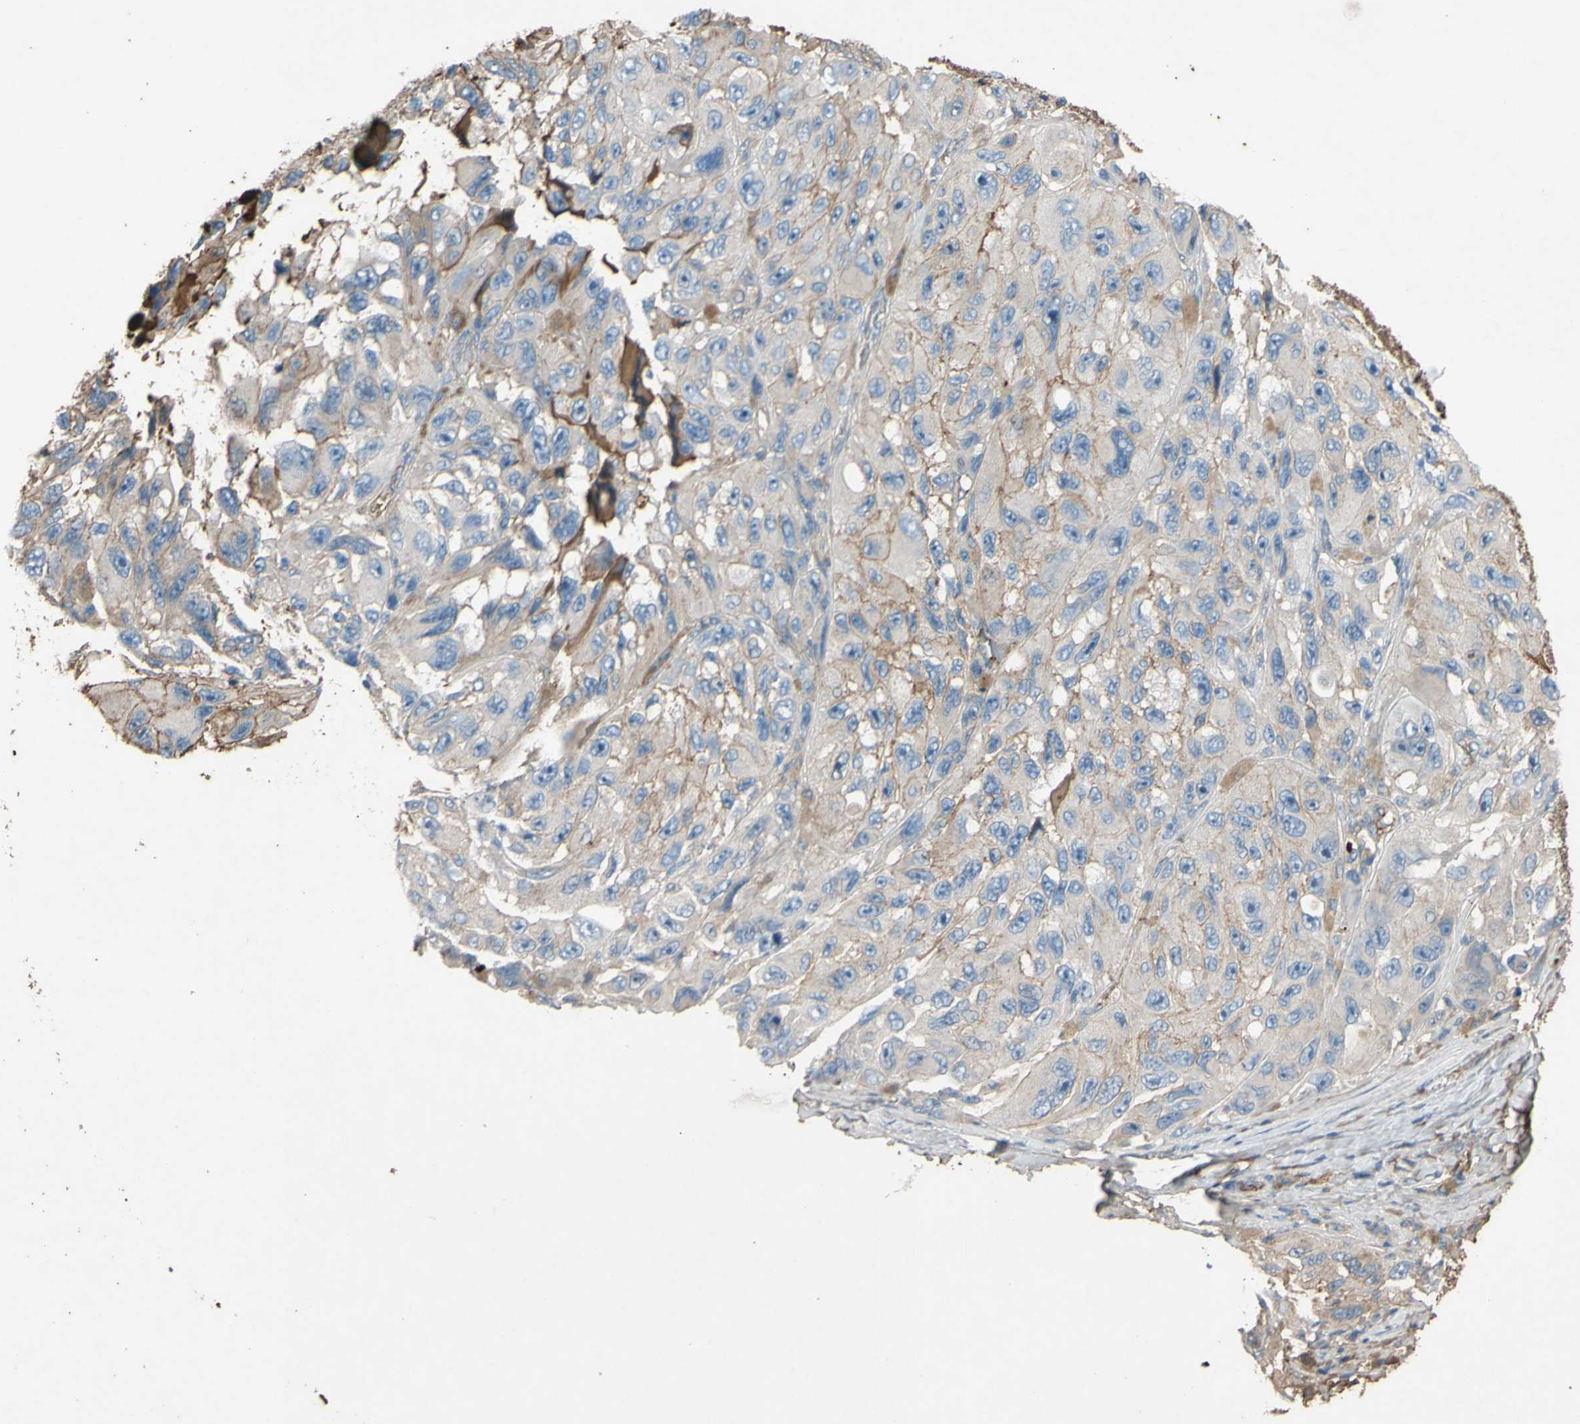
{"staining": {"intensity": "weak", "quantity": "25%-75%", "location": "cytoplasmic/membranous"}, "tissue": "melanoma", "cell_type": "Tumor cells", "image_type": "cancer", "snomed": [{"axis": "morphology", "description": "Malignant melanoma, NOS"}, {"axis": "topography", "description": "Skin"}], "caption": "Human malignant melanoma stained for a protein (brown) shows weak cytoplasmic/membranous positive staining in about 25%-75% of tumor cells.", "gene": "PTGDS", "patient": {"sex": "female", "age": 73}}